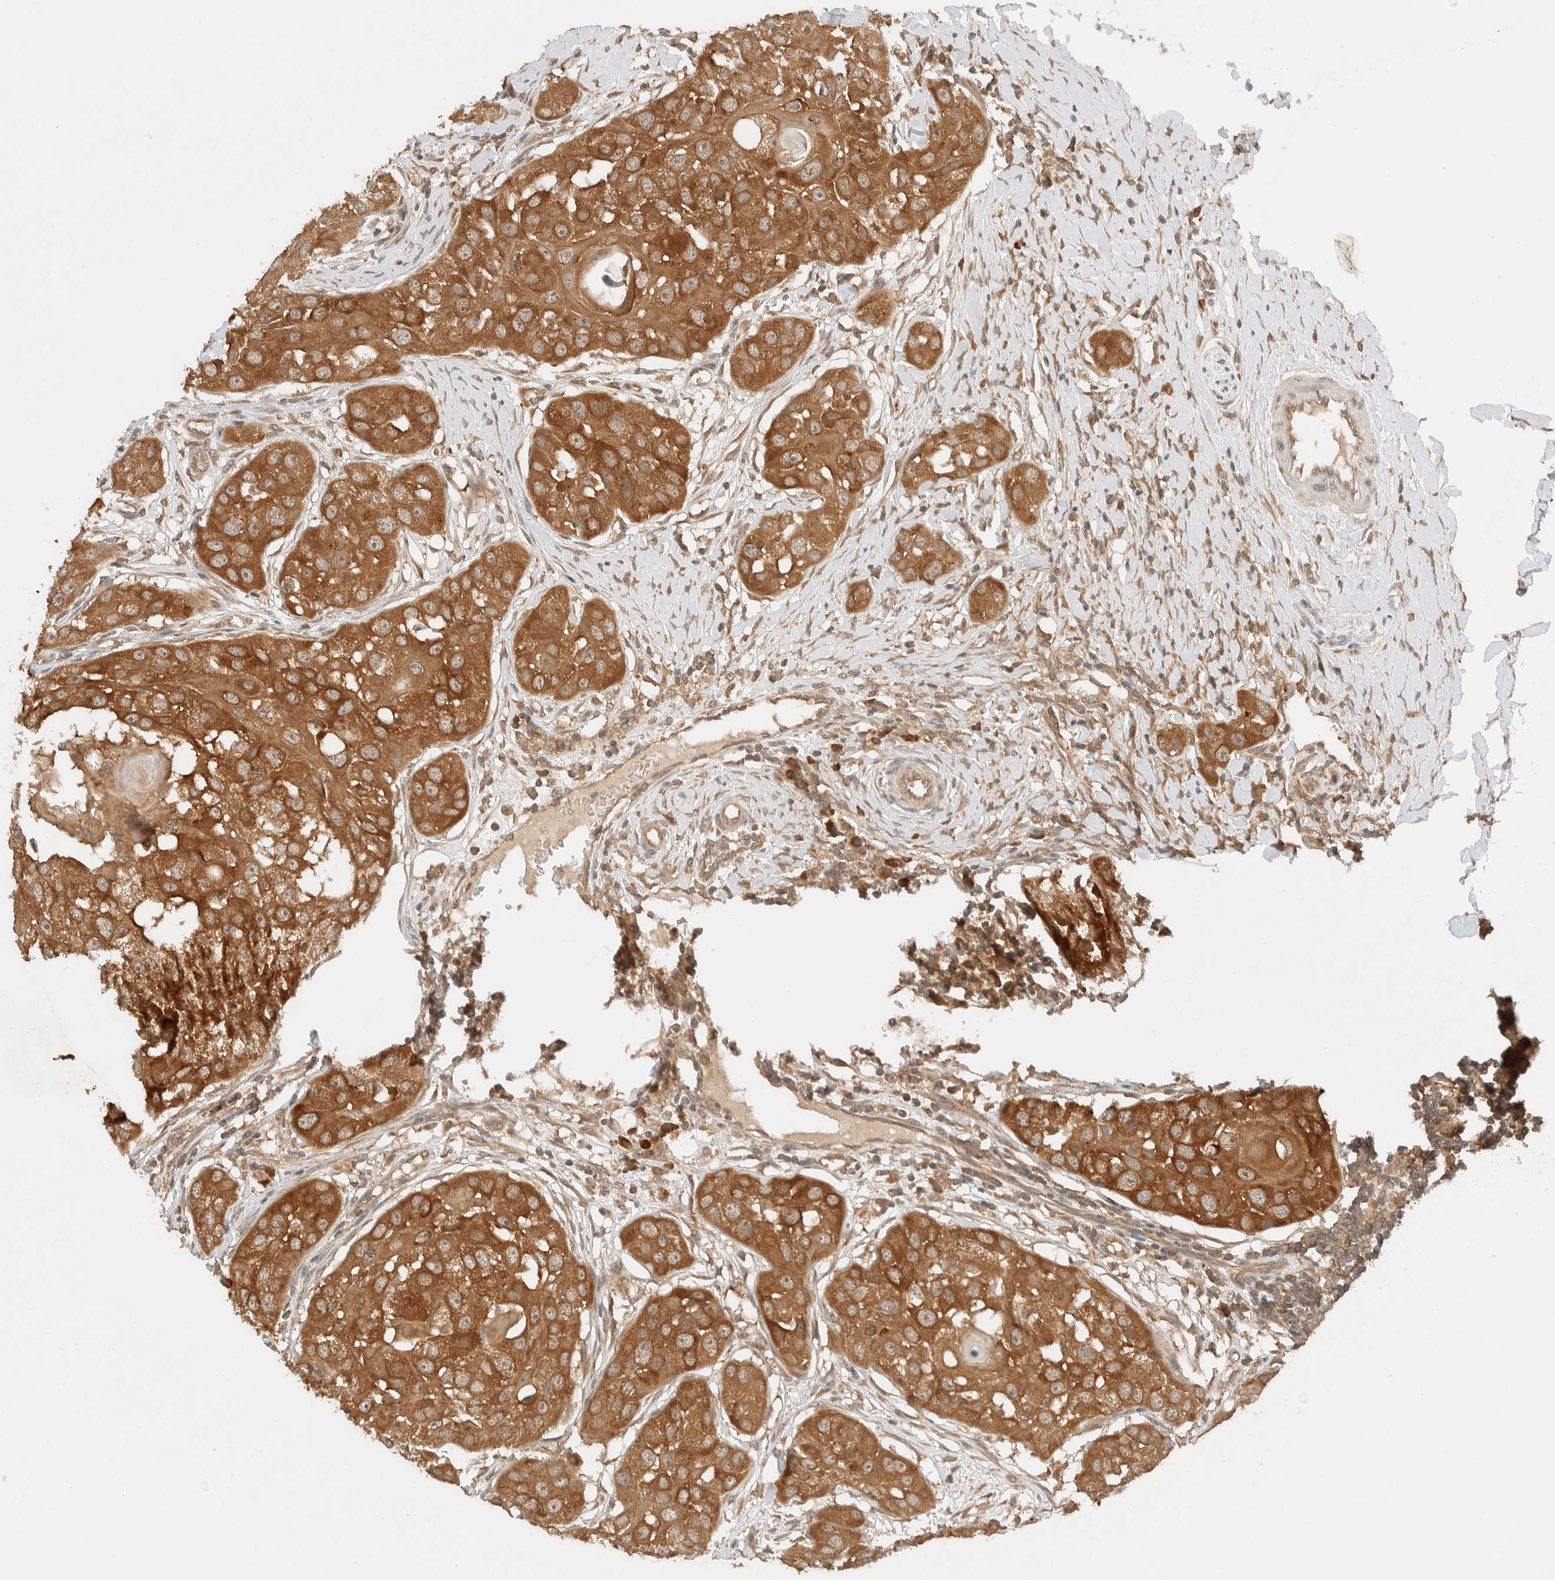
{"staining": {"intensity": "strong", "quantity": ">75%", "location": "cytoplasmic/membranous"}, "tissue": "head and neck cancer", "cell_type": "Tumor cells", "image_type": "cancer", "snomed": [{"axis": "morphology", "description": "Normal tissue, NOS"}, {"axis": "morphology", "description": "Squamous cell carcinoma, NOS"}, {"axis": "topography", "description": "Skeletal muscle"}, {"axis": "topography", "description": "Head-Neck"}], "caption": "DAB immunohistochemical staining of human head and neck cancer reveals strong cytoplasmic/membranous protein positivity in about >75% of tumor cells.", "gene": "ARFGEF2", "patient": {"sex": "male", "age": 51}}